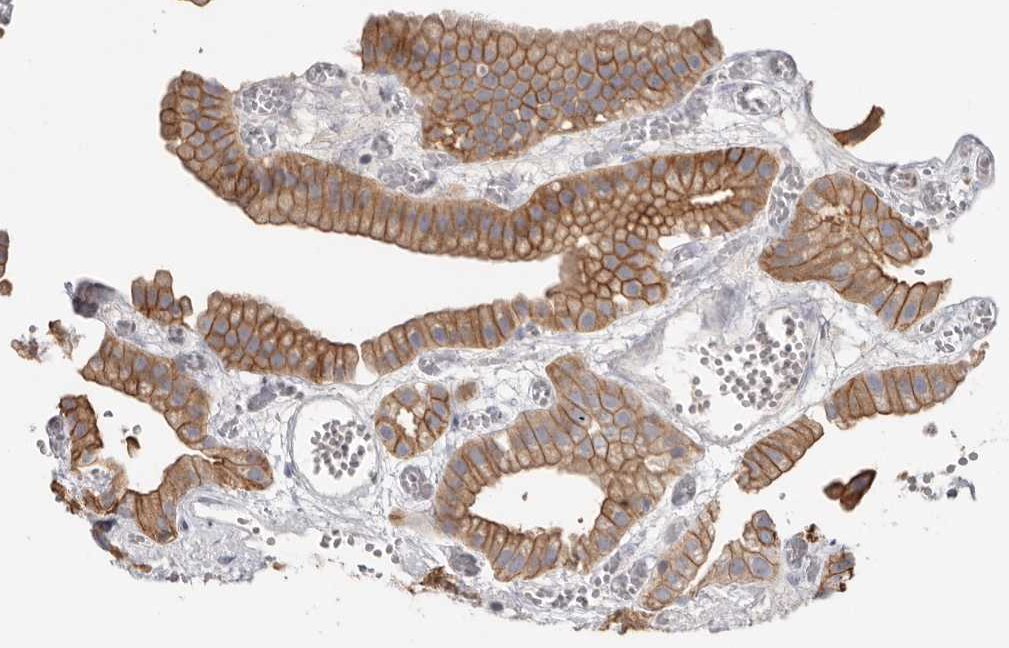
{"staining": {"intensity": "moderate", "quantity": ">75%", "location": "cytoplasmic/membranous"}, "tissue": "gallbladder", "cell_type": "Glandular cells", "image_type": "normal", "snomed": [{"axis": "morphology", "description": "Normal tissue, NOS"}, {"axis": "topography", "description": "Gallbladder"}], "caption": "Gallbladder stained for a protein displays moderate cytoplasmic/membranous positivity in glandular cells. Immunohistochemistry (ihc) stains the protein in brown and the nuclei are stained blue.", "gene": "S100A14", "patient": {"sex": "female", "age": 64}}